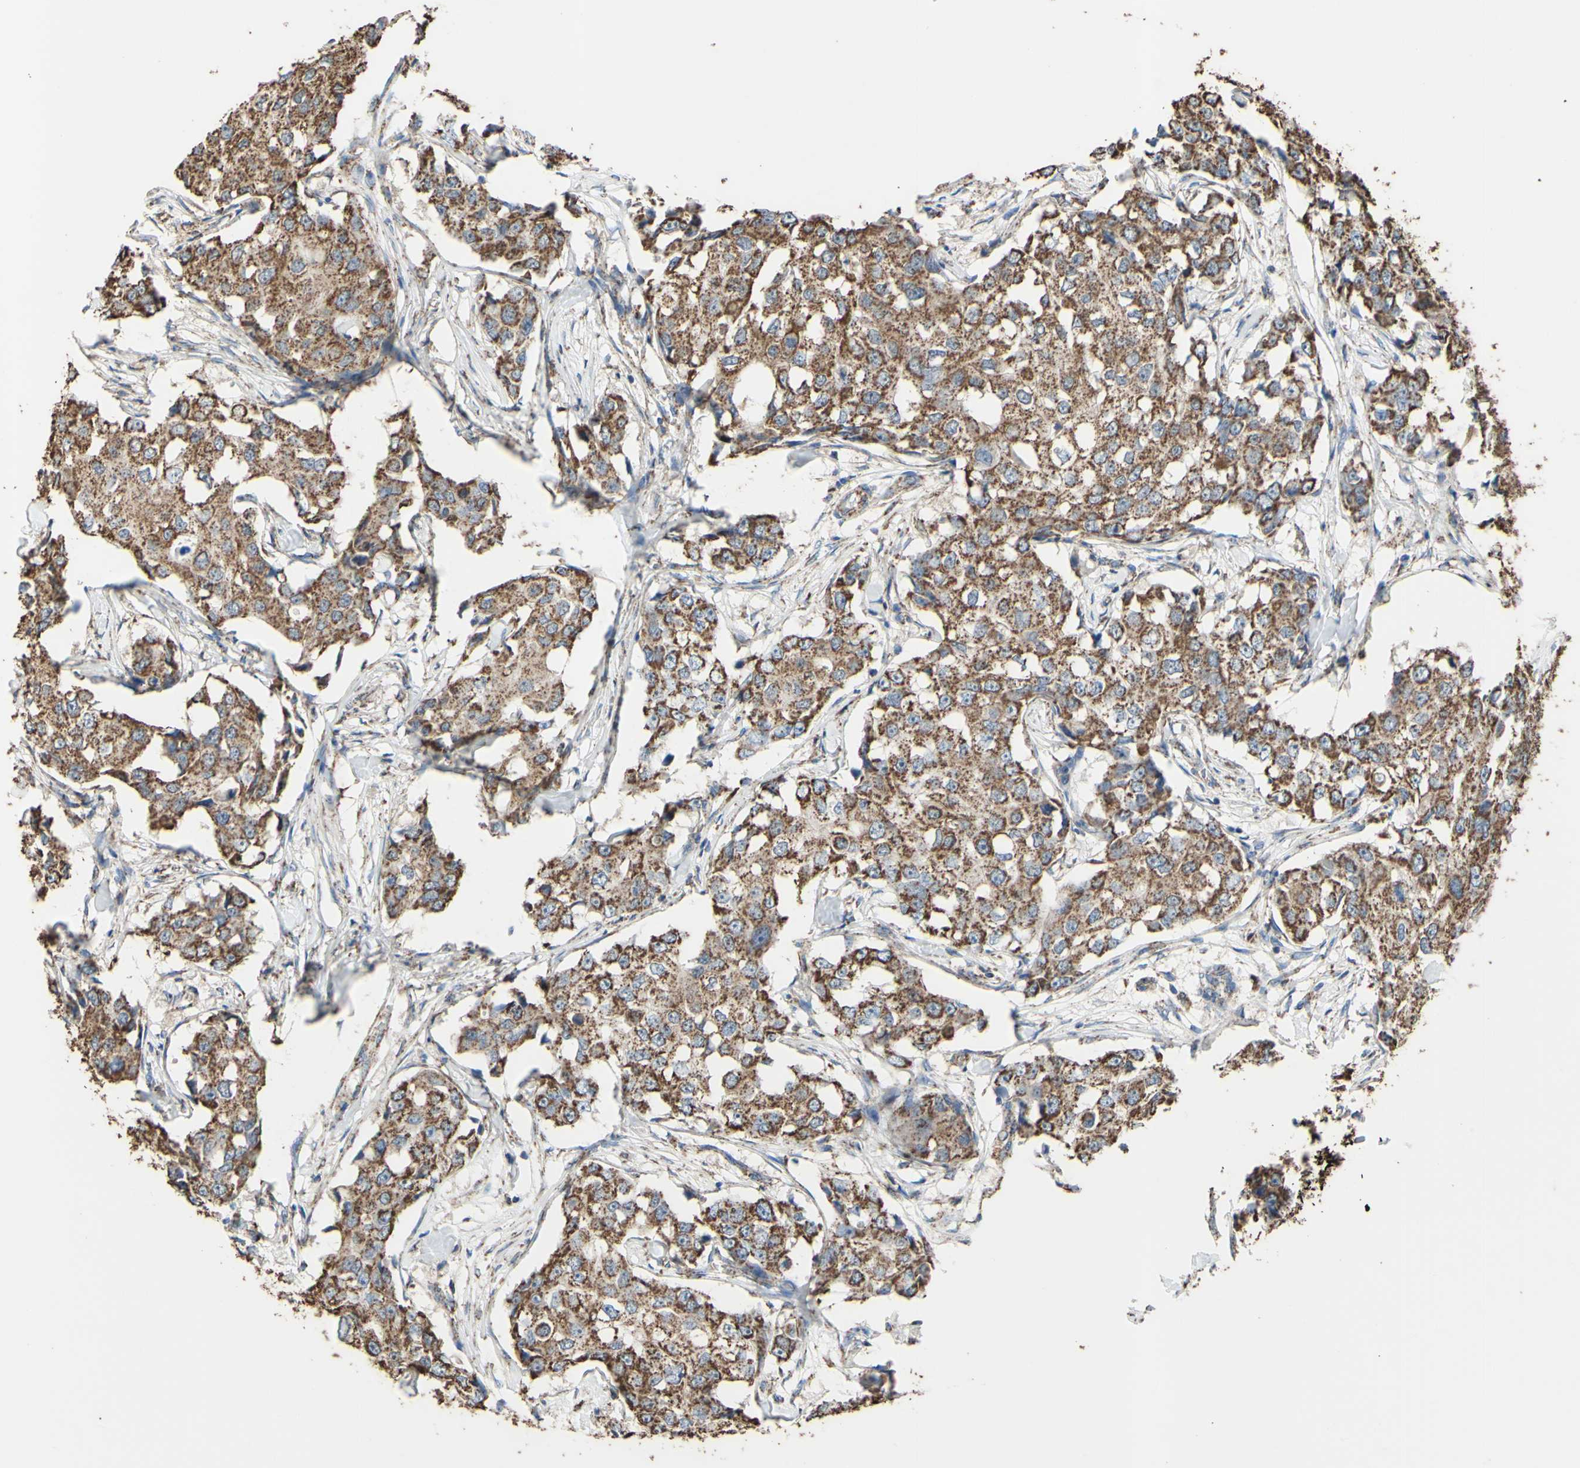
{"staining": {"intensity": "moderate", "quantity": ">75%", "location": "cytoplasmic/membranous"}, "tissue": "breast cancer", "cell_type": "Tumor cells", "image_type": "cancer", "snomed": [{"axis": "morphology", "description": "Duct carcinoma"}, {"axis": "topography", "description": "Breast"}], "caption": "Breast cancer stained for a protein displays moderate cytoplasmic/membranous positivity in tumor cells.", "gene": "CMKLR2", "patient": {"sex": "female", "age": 27}}